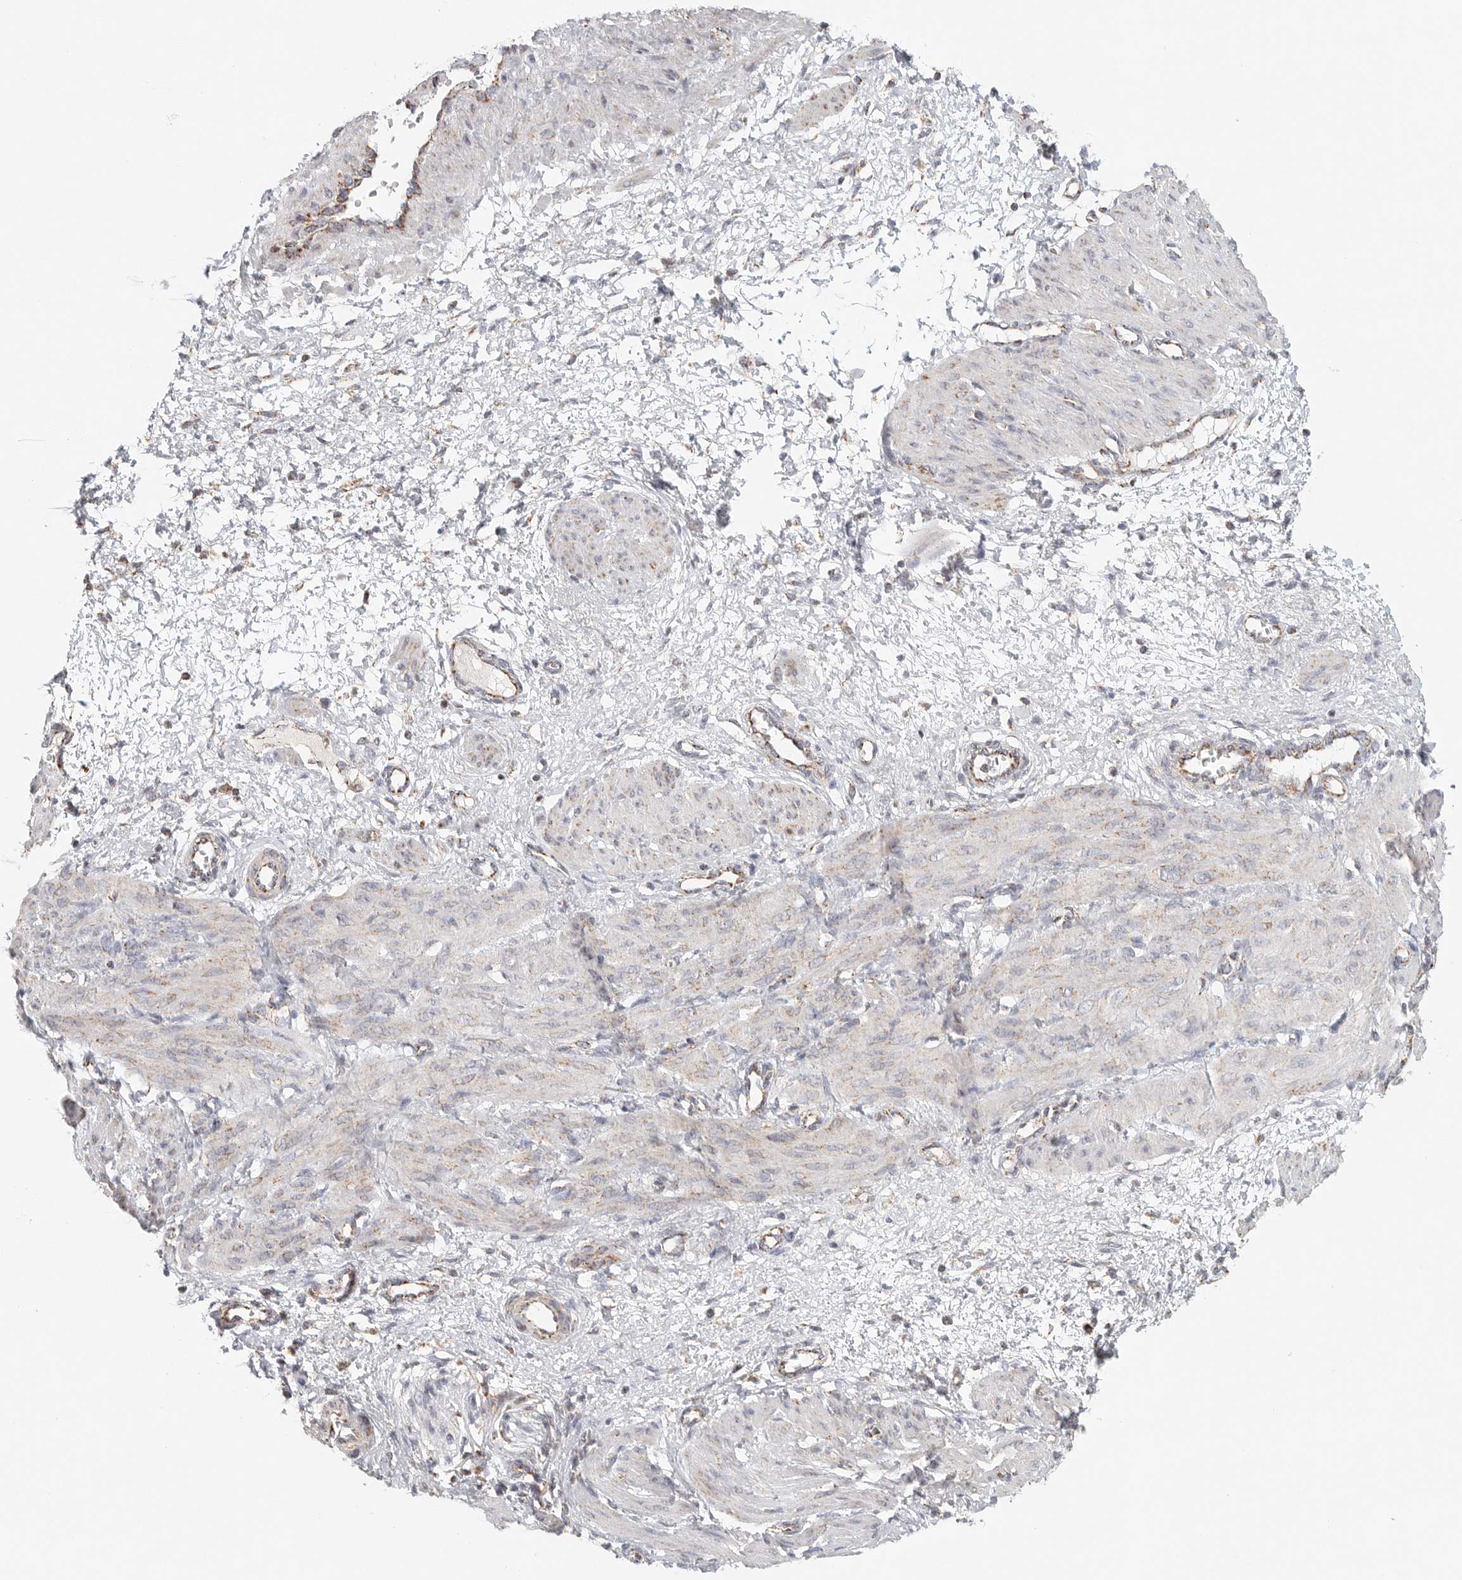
{"staining": {"intensity": "moderate", "quantity": "<25%", "location": "cytoplasmic/membranous"}, "tissue": "smooth muscle", "cell_type": "Smooth muscle cells", "image_type": "normal", "snomed": [{"axis": "morphology", "description": "Normal tissue, NOS"}, {"axis": "topography", "description": "Endometrium"}], "caption": "About <25% of smooth muscle cells in unremarkable smooth muscle display moderate cytoplasmic/membranous protein expression as visualized by brown immunohistochemical staining.", "gene": "SLC25A26", "patient": {"sex": "female", "age": 33}}